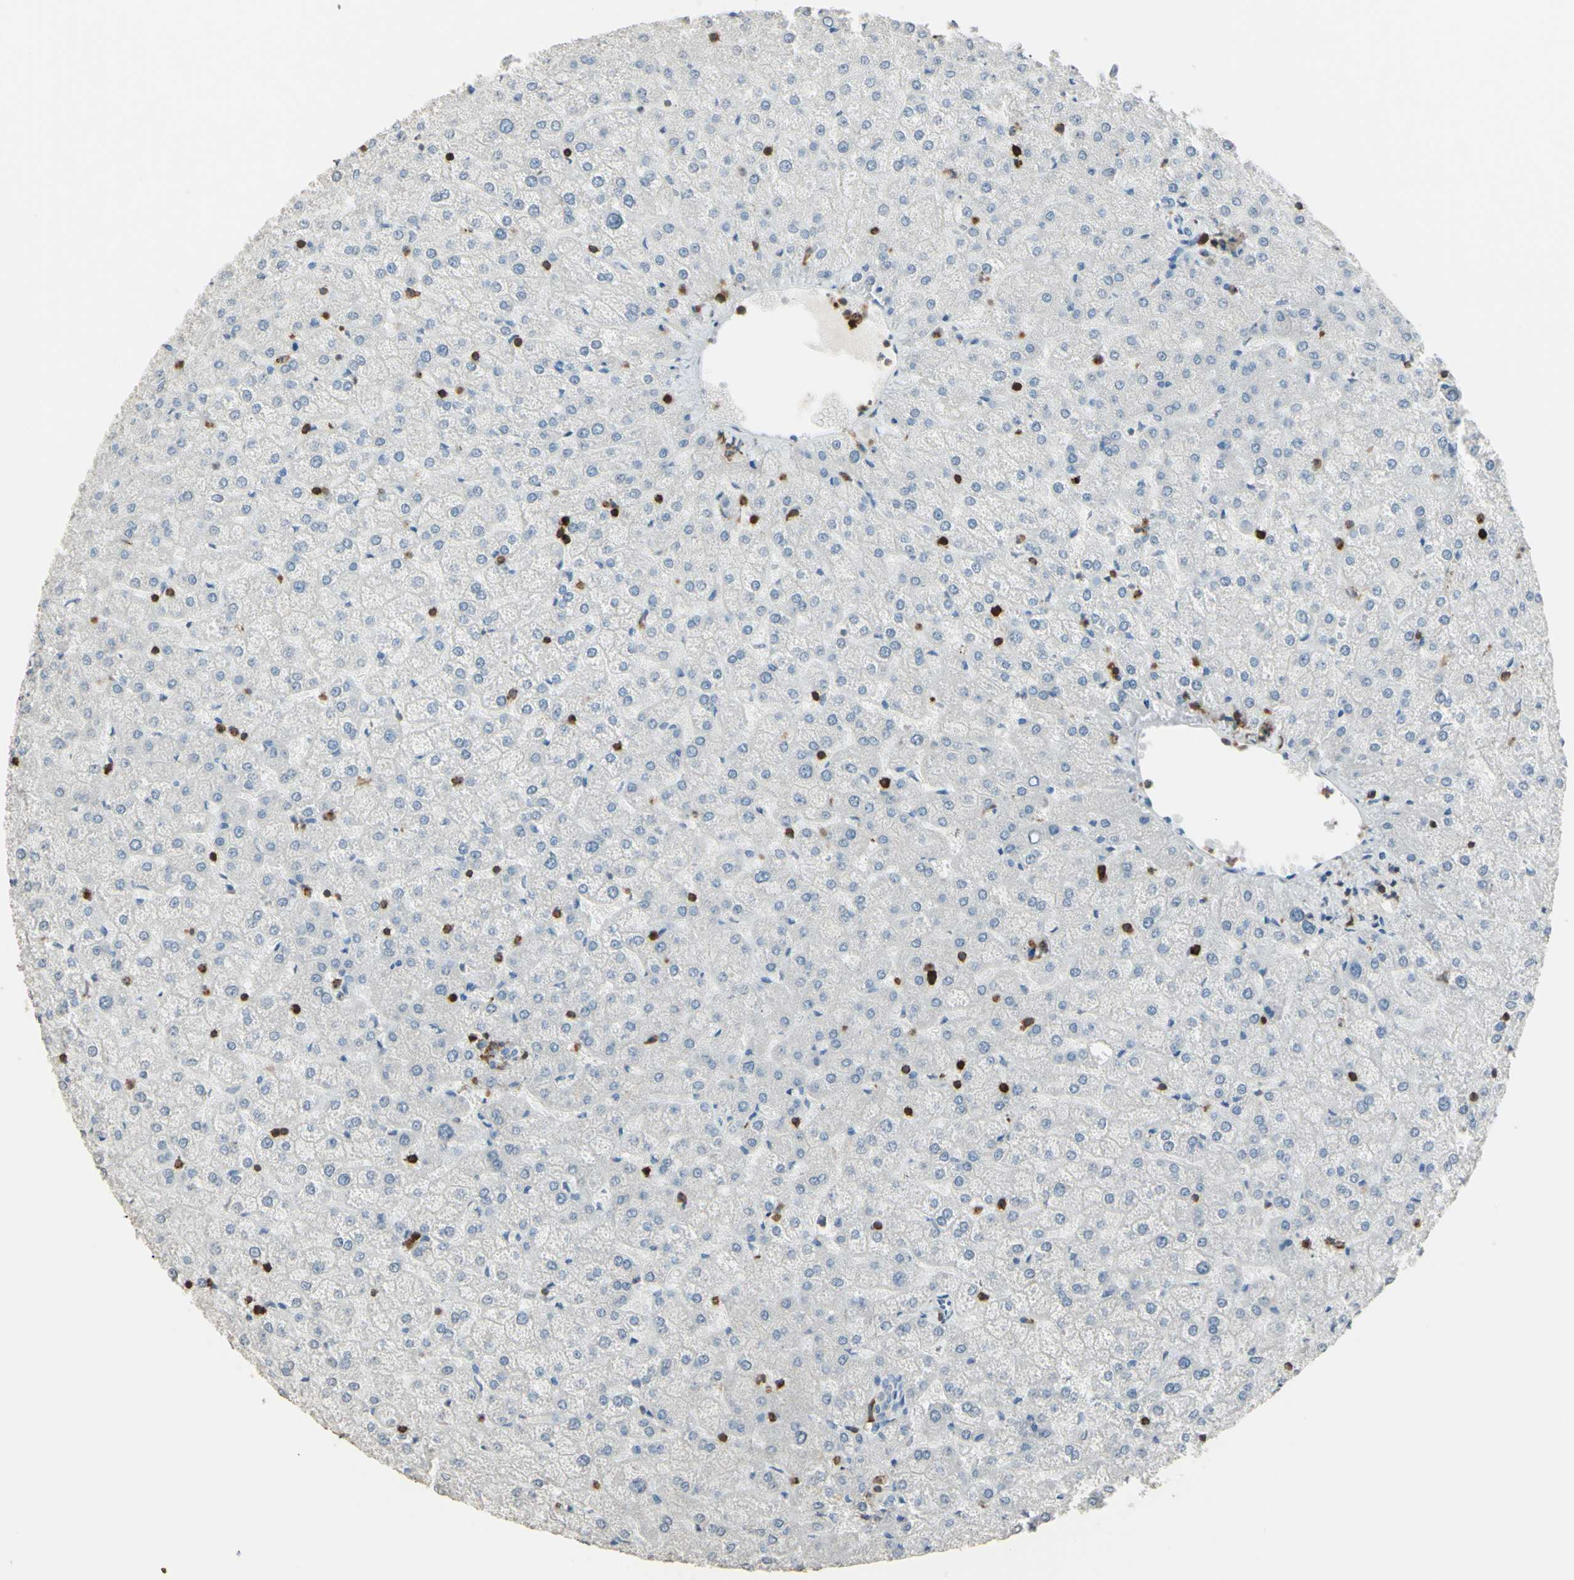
{"staining": {"intensity": "negative", "quantity": "none", "location": "none"}, "tissue": "liver", "cell_type": "Cholangiocytes", "image_type": "normal", "snomed": [{"axis": "morphology", "description": "Normal tissue, NOS"}, {"axis": "topography", "description": "Liver"}], "caption": "A high-resolution micrograph shows immunohistochemistry (IHC) staining of unremarkable liver, which reveals no significant expression in cholangiocytes.", "gene": "PSTPIP1", "patient": {"sex": "female", "age": 32}}